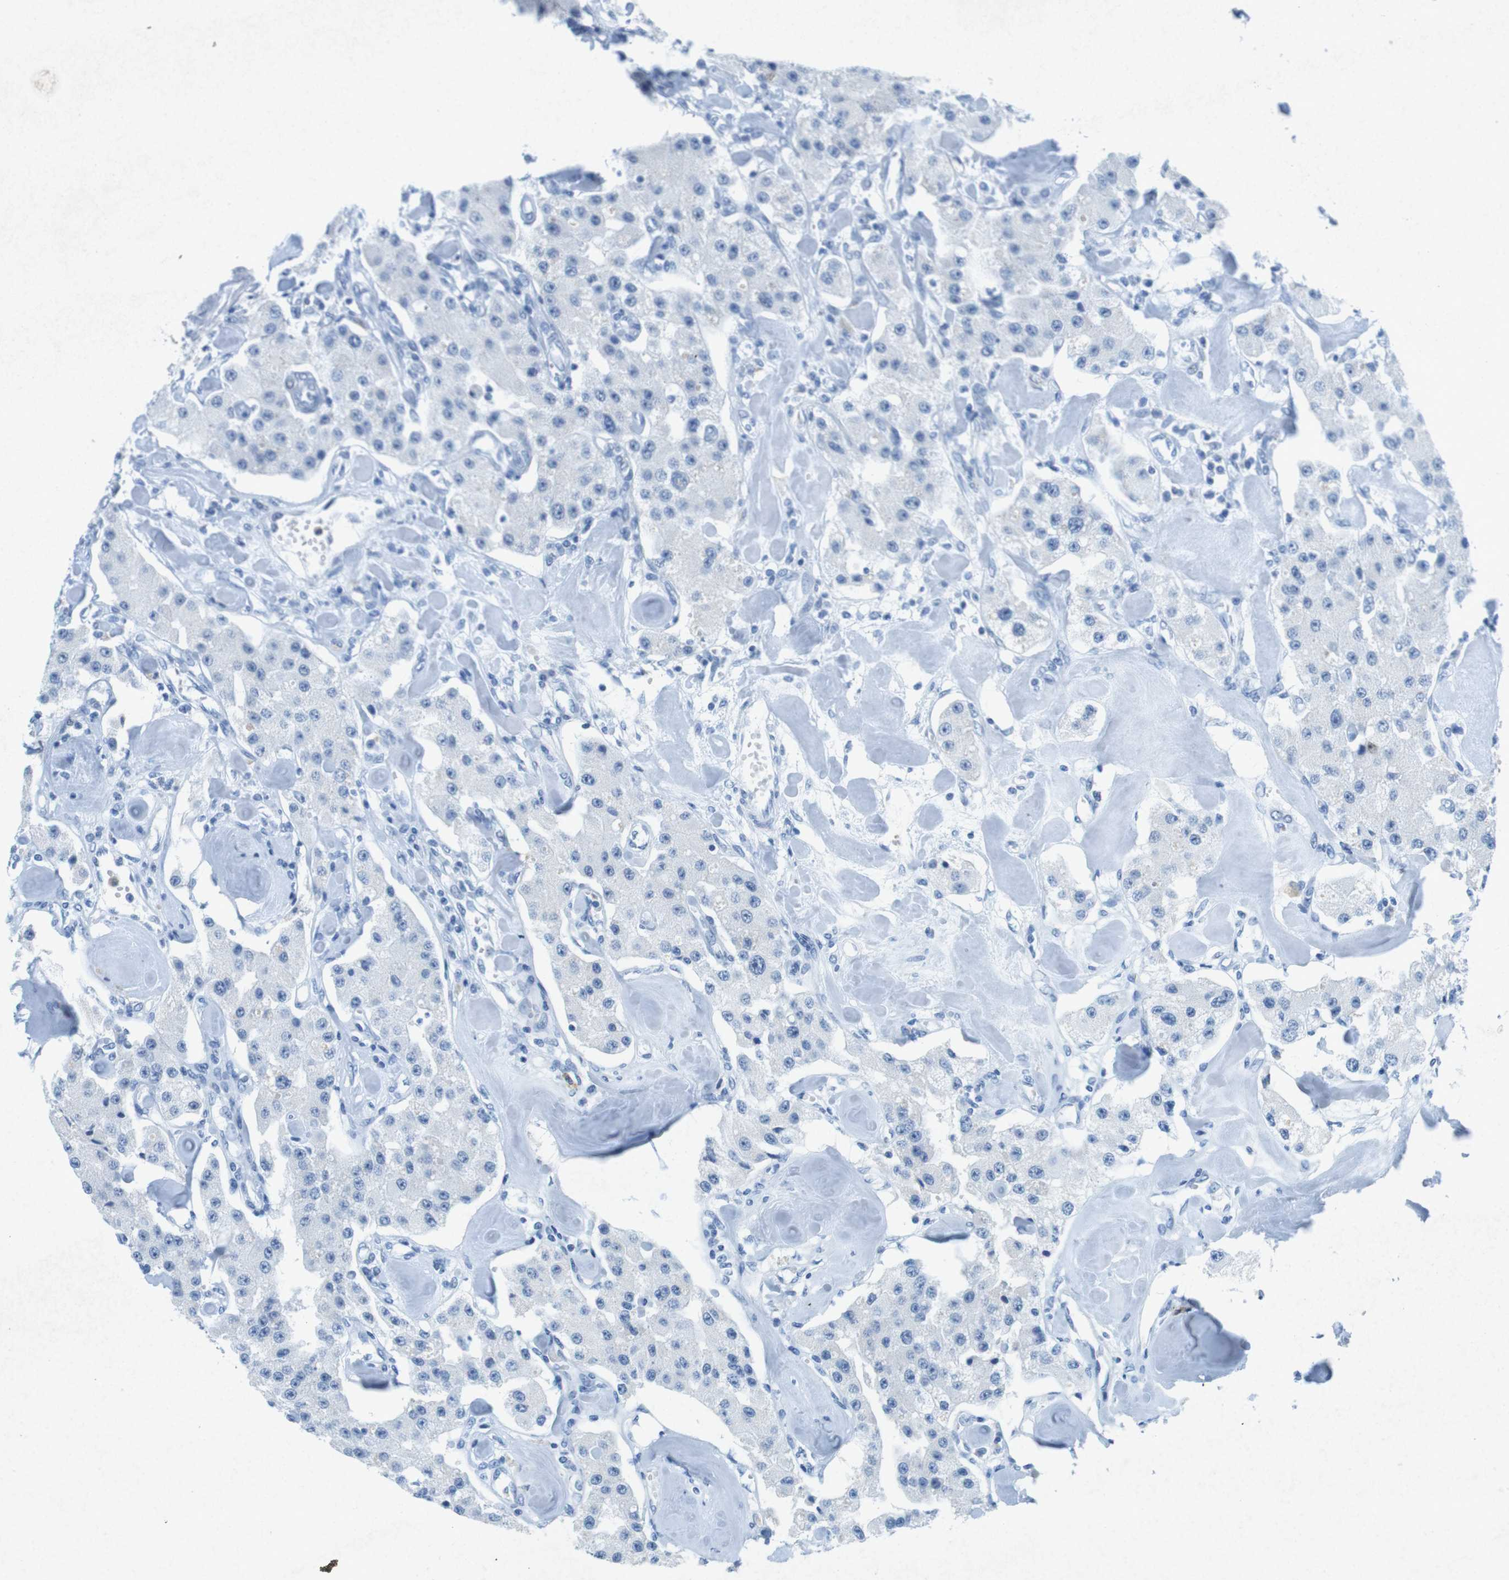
{"staining": {"intensity": "negative", "quantity": "none", "location": "none"}, "tissue": "carcinoid", "cell_type": "Tumor cells", "image_type": "cancer", "snomed": [{"axis": "morphology", "description": "Carcinoid, malignant, NOS"}, {"axis": "topography", "description": "Pancreas"}], "caption": "Carcinoid (malignant) was stained to show a protein in brown. There is no significant positivity in tumor cells.", "gene": "CTAG1B", "patient": {"sex": "male", "age": 41}}